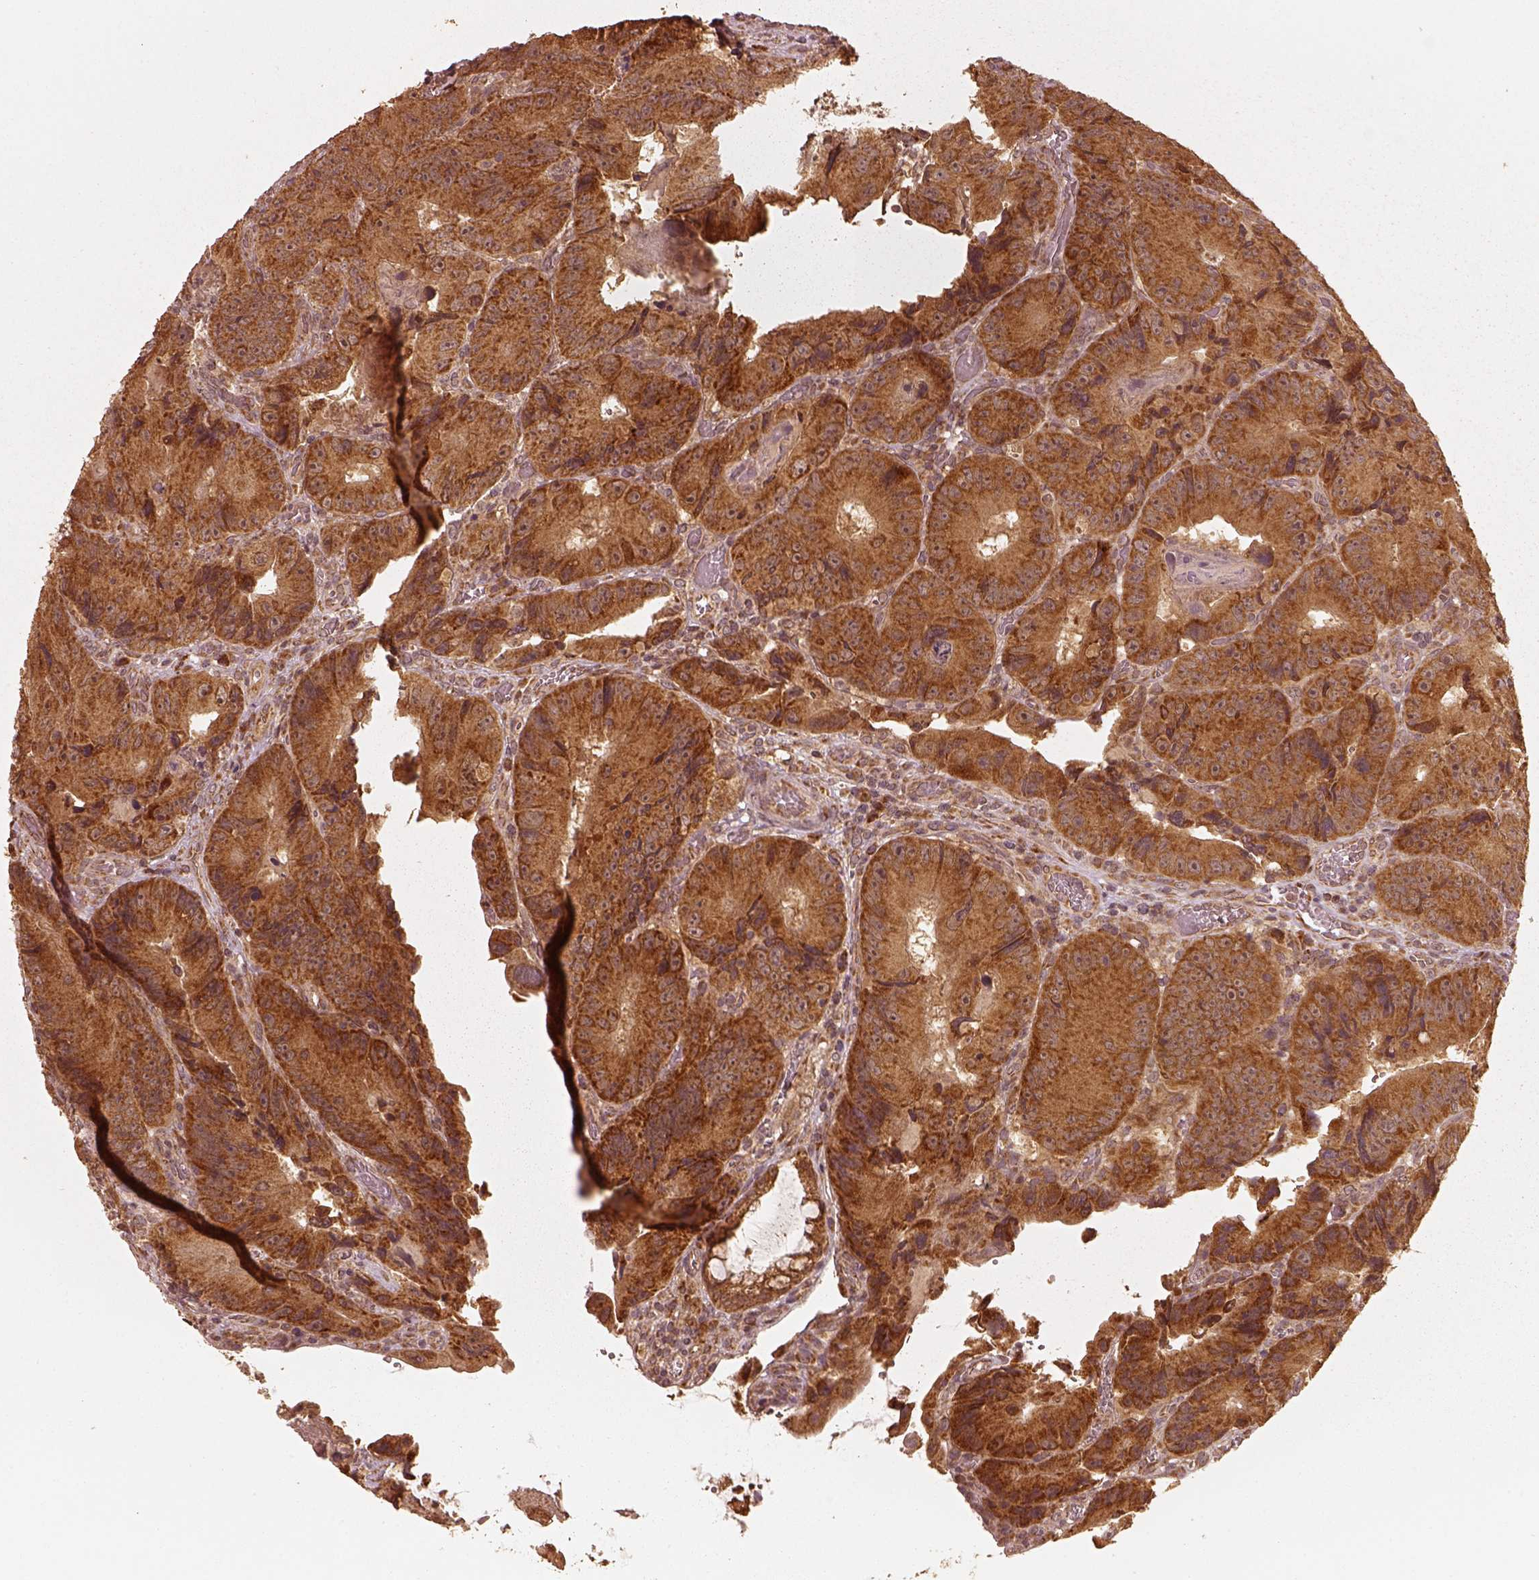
{"staining": {"intensity": "strong", "quantity": ">75%", "location": "cytoplasmic/membranous"}, "tissue": "colorectal cancer", "cell_type": "Tumor cells", "image_type": "cancer", "snomed": [{"axis": "morphology", "description": "Adenocarcinoma, NOS"}, {"axis": "topography", "description": "Colon"}], "caption": "Strong cytoplasmic/membranous staining for a protein is seen in approximately >75% of tumor cells of colorectal cancer using immunohistochemistry (IHC).", "gene": "DNAJC25", "patient": {"sex": "female", "age": 86}}